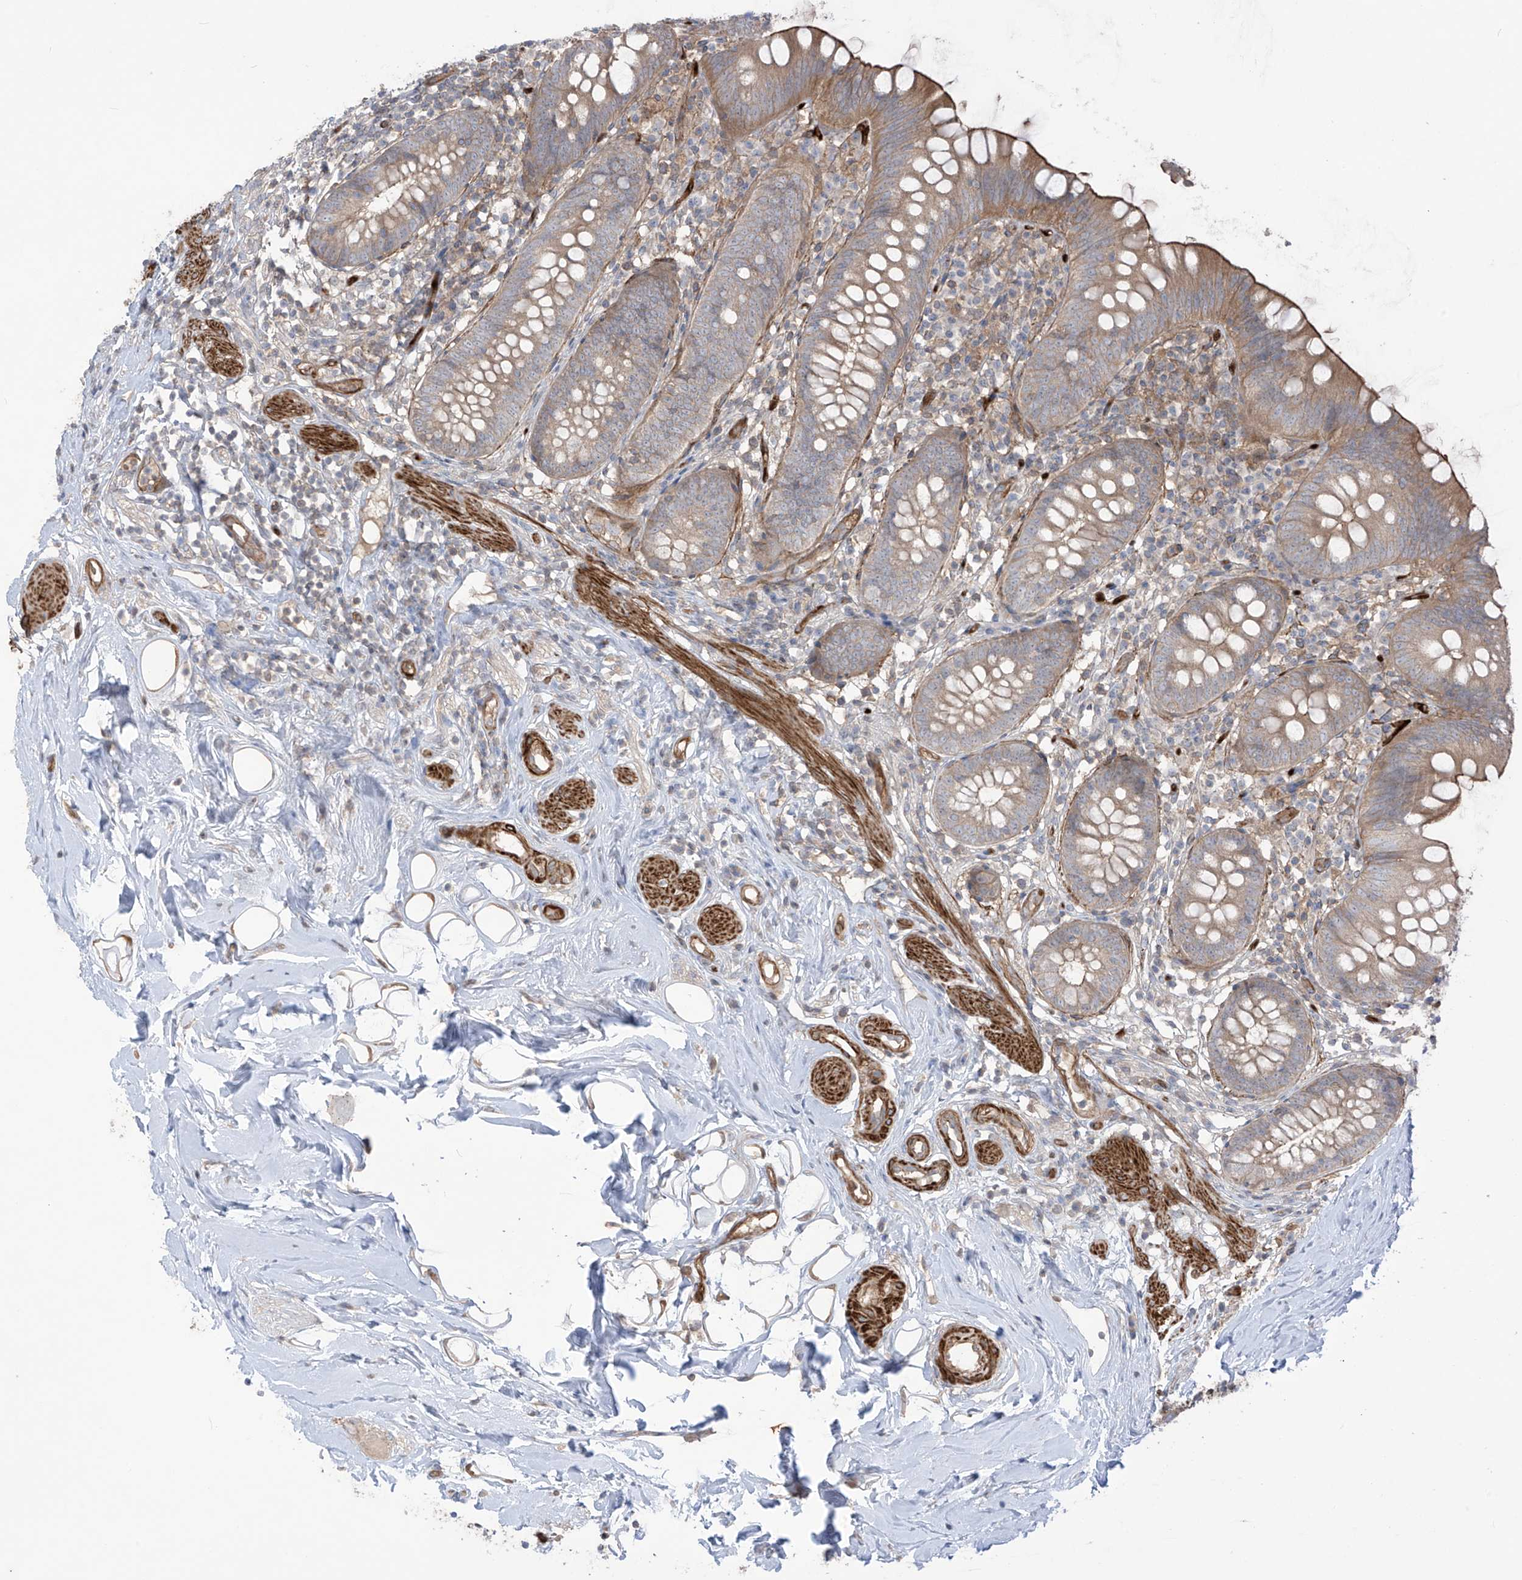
{"staining": {"intensity": "moderate", "quantity": "25%-75%", "location": "cytoplasmic/membranous"}, "tissue": "appendix", "cell_type": "Glandular cells", "image_type": "normal", "snomed": [{"axis": "morphology", "description": "Normal tissue, NOS"}, {"axis": "topography", "description": "Appendix"}], "caption": "Benign appendix reveals moderate cytoplasmic/membranous expression in approximately 25%-75% of glandular cells.", "gene": "TRMU", "patient": {"sex": "female", "age": 62}}